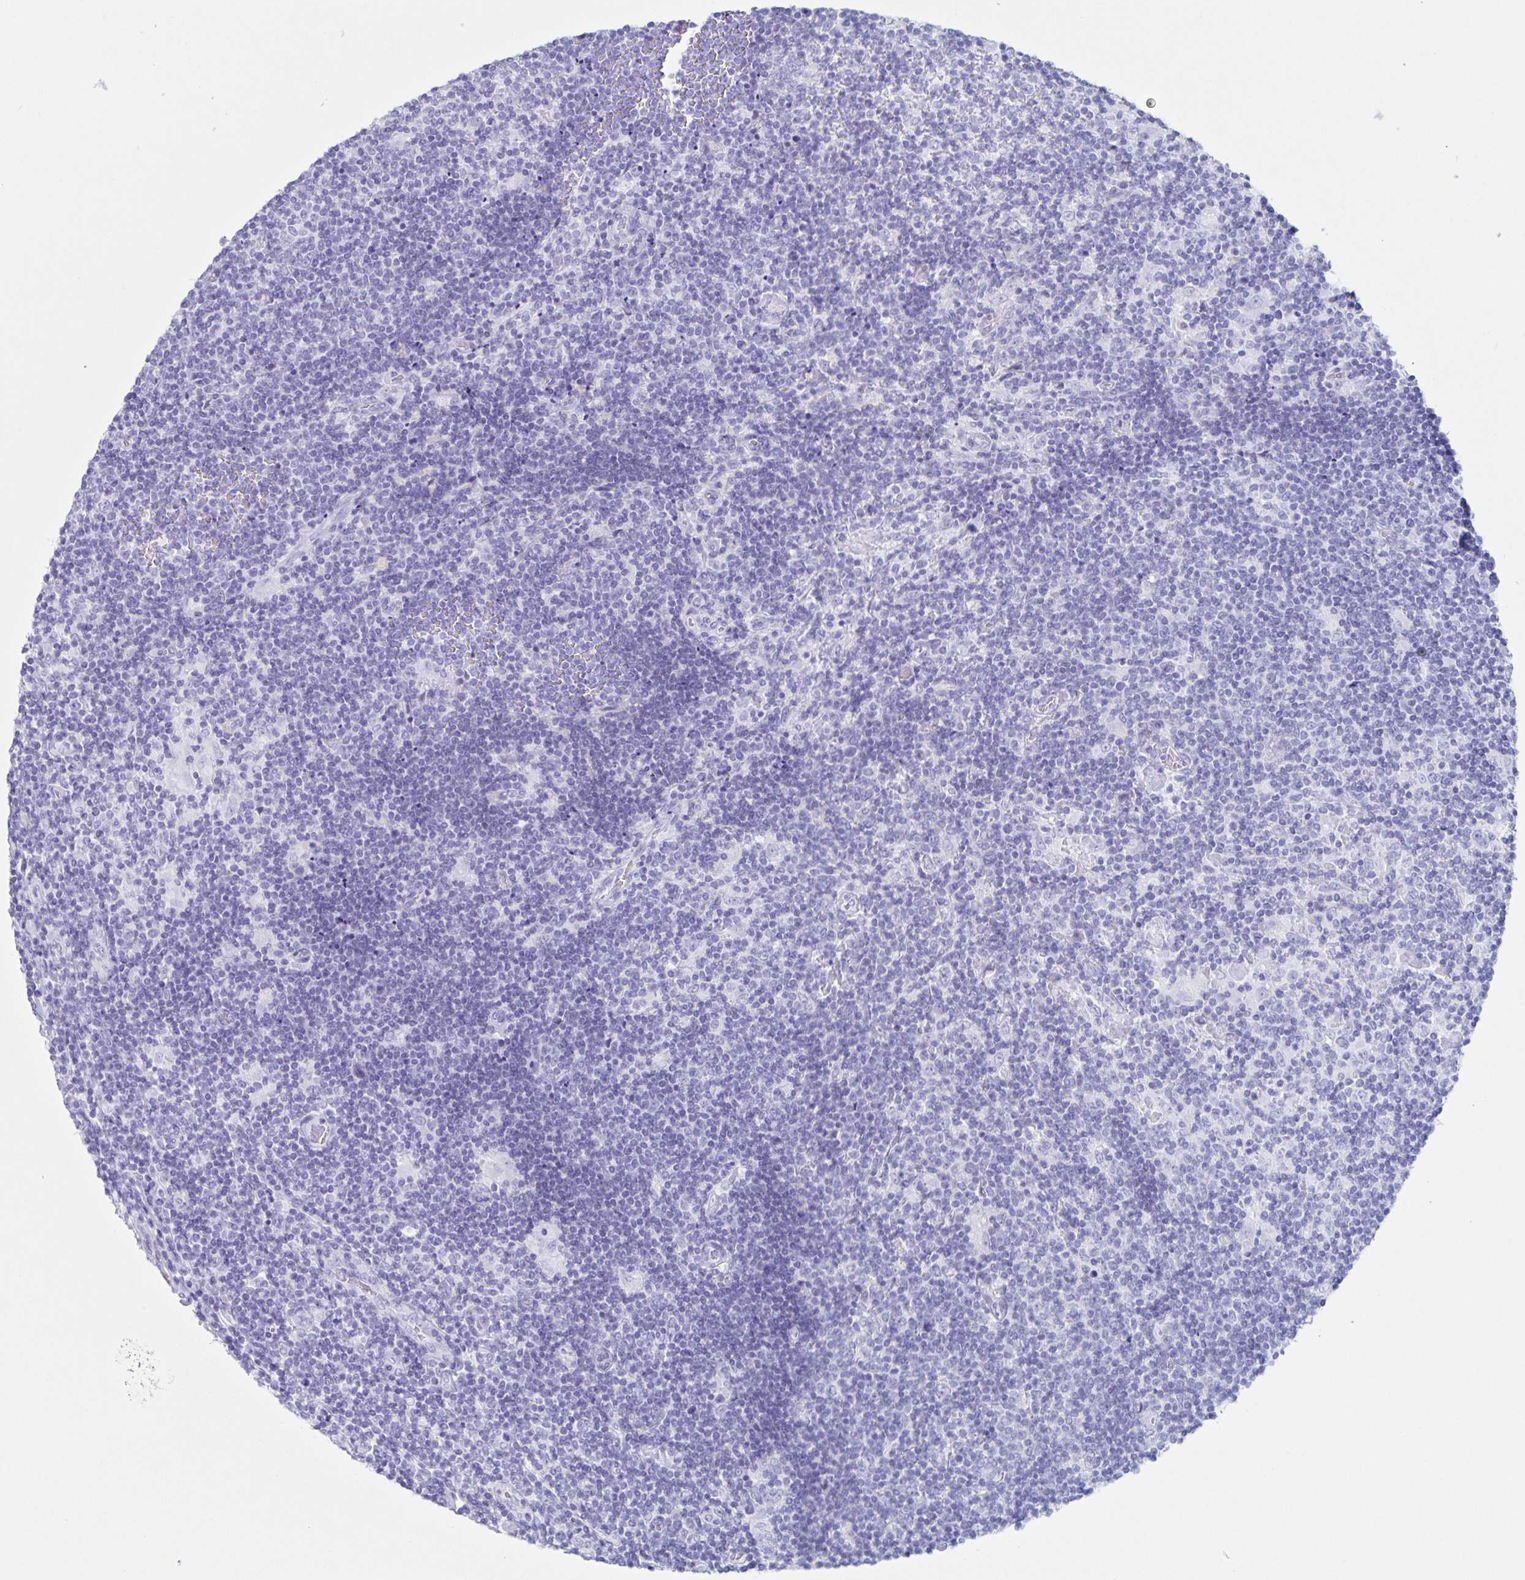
{"staining": {"intensity": "negative", "quantity": "none", "location": "none"}, "tissue": "lymphoma", "cell_type": "Tumor cells", "image_type": "cancer", "snomed": [{"axis": "morphology", "description": "Hodgkin's disease, NOS"}, {"axis": "topography", "description": "Lymph node"}], "caption": "There is no significant staining in tumor cells of Hodgkin's disease. (DAB IHC, high magnification).", "gene": "C12orf56", "patient": {"sex": "male", "age": 40}}